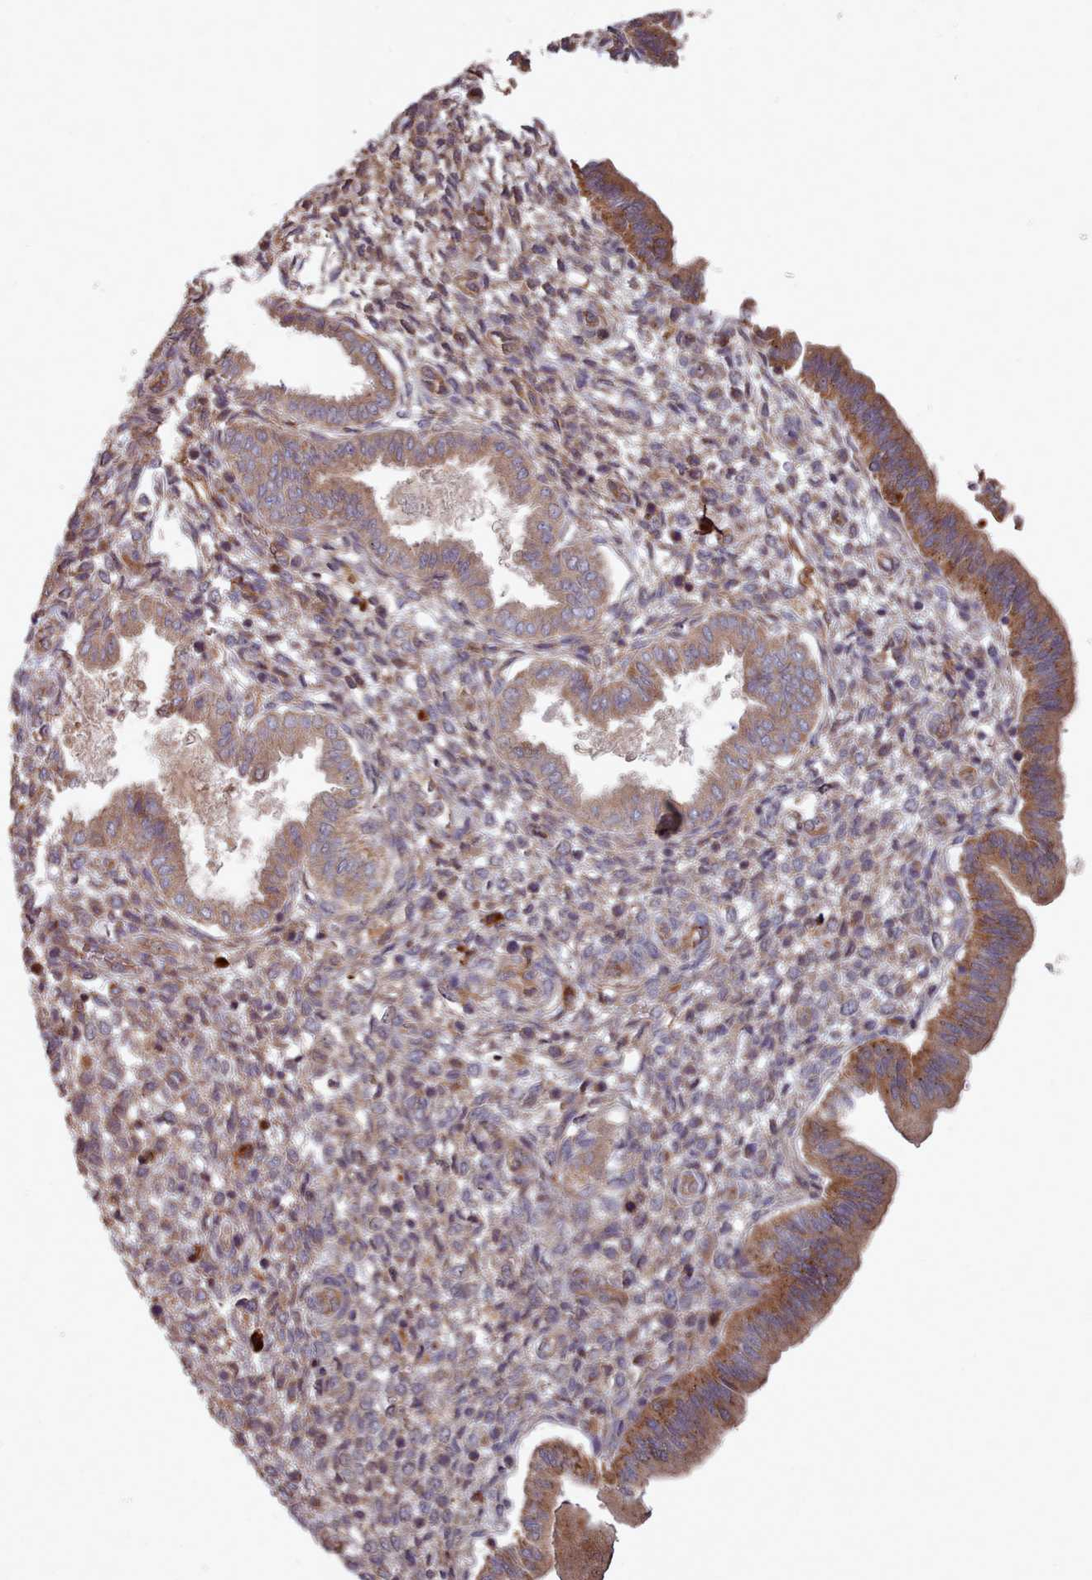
{"staining": {"intensity": "weak", "quantity": "25%-75%", "location": "cytoplasmic/membranous"}, "tissue": "endometrium", "cell_type": "Cells in endometrial stroma", "image_type": "normal", "snomed": [{"axis": "morphology", "description": "Normal tissue, NOS"}, {"axis": "topography", "description": "Endometrium"}], "caption": "Protein staining of normal endometrium demonstrates weak cytoplasmic/membranous positivity in approximately 25%-75% of cells in endometrial stroma.", "gene": "THSD7B", "patient": {"sex": "female", "age": 24}}